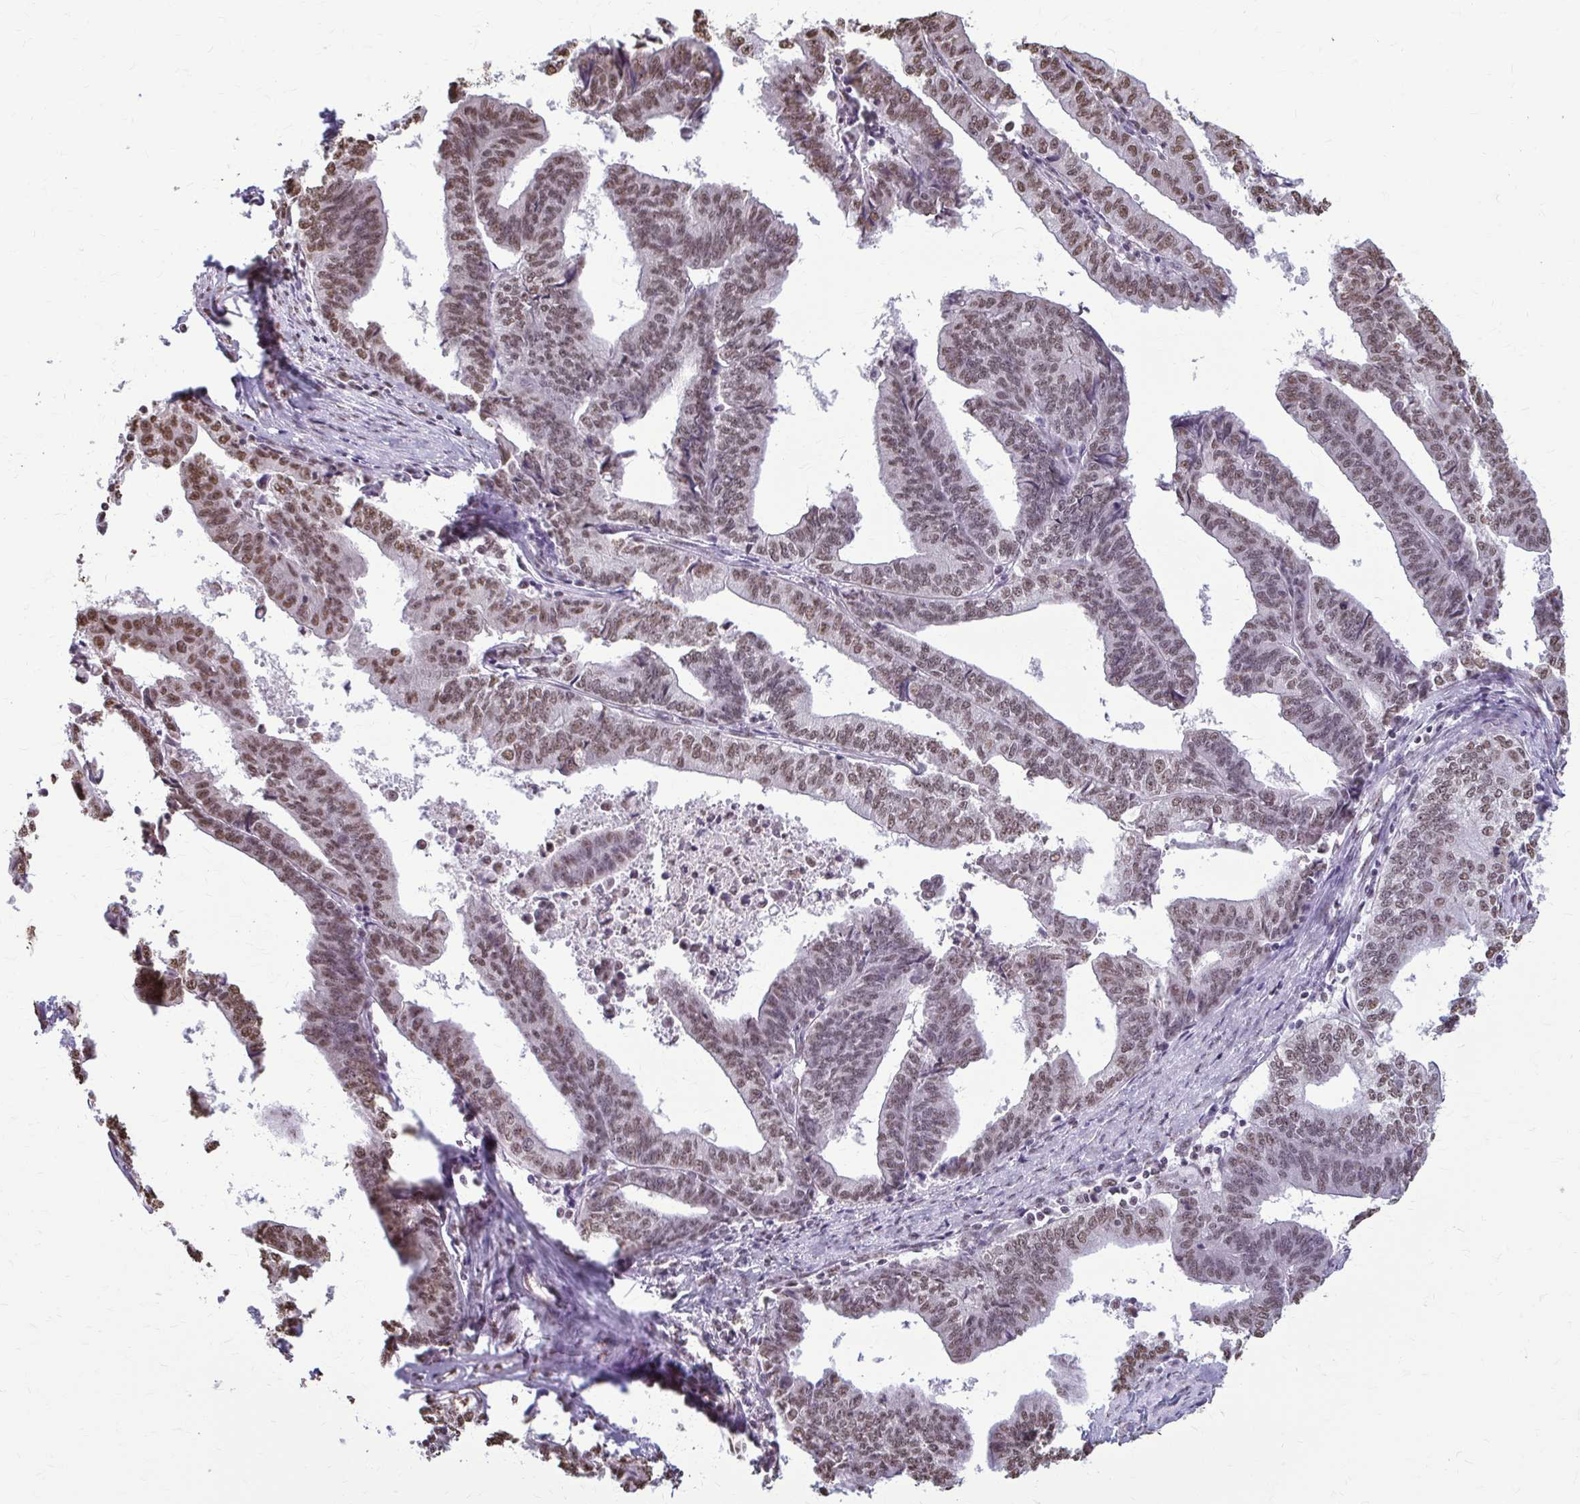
{"staining": {"intensity": "moderate", "quantity": ">75%", "location": "nuclear"}, "tissue": "endometrial cancer", "cell_type": "Tumor cells", "image_type": "cancer", "snomed": [{"axis": "morphology", "description": "Adenocarcinoma, NOS"}, {"axis": "topography", "description": "Endometrium"}], "caption": "Immunohistochemistry photomicrograph of endometrial cancer (adenocarcinoma) stained for a protein (brown), which exhibits medium levels of moderate nuclear positivity in approximately >75% of tumor cells.", "gene": "SNRPA", "patient": {"sex": "female", "age": 65}}